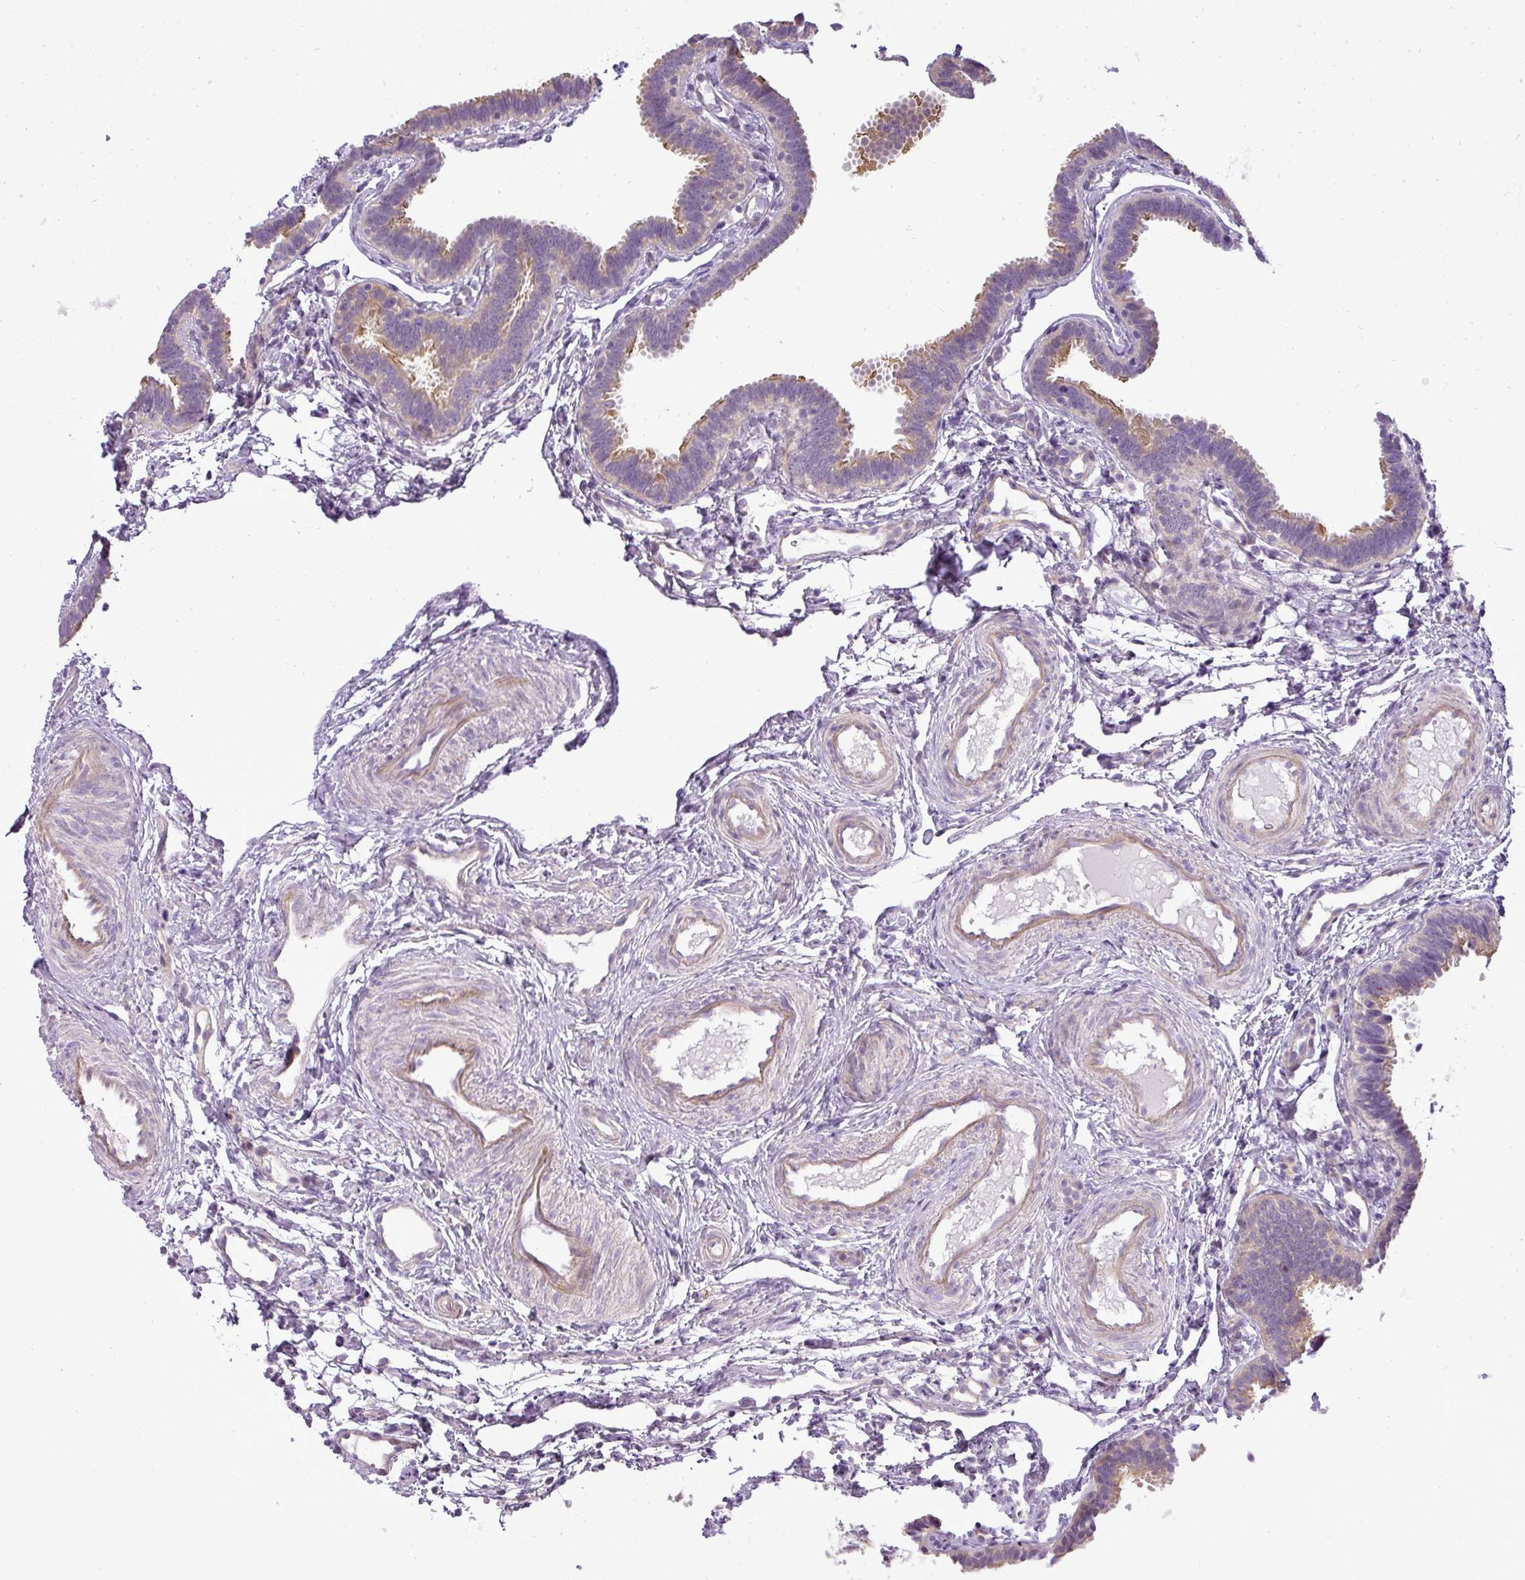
{"staining": {"intensity": "moderate", "quantity": "<25%", "location": "cytoplasmic/membranous"}, "tissue": "fallopian tube", "cell_type": "Glandular cells", "image_type": "normal", "snomed": [{"axis": "morphology", "description": "Normal tissue, NOS"}, {"axis": "topography", "description": "Fallopian tube"}], "caption": "High-magnification brightfield microscopy of unremarkable fallopian tube stained with DAB (3,3'-diaminobenzidine) (brown) and counterstained with hematoxylin (blue). glandular cells exhibit moderate cytoplasmic/membranous staining is seen in about<25% of cells. The staining was performed using DAB, with brown indicating positive protein expression. Nuclei are stained blue with hematoxylin.", "gene": "ZDHHC1", "patient": {"sex": "female", "age": 37}}